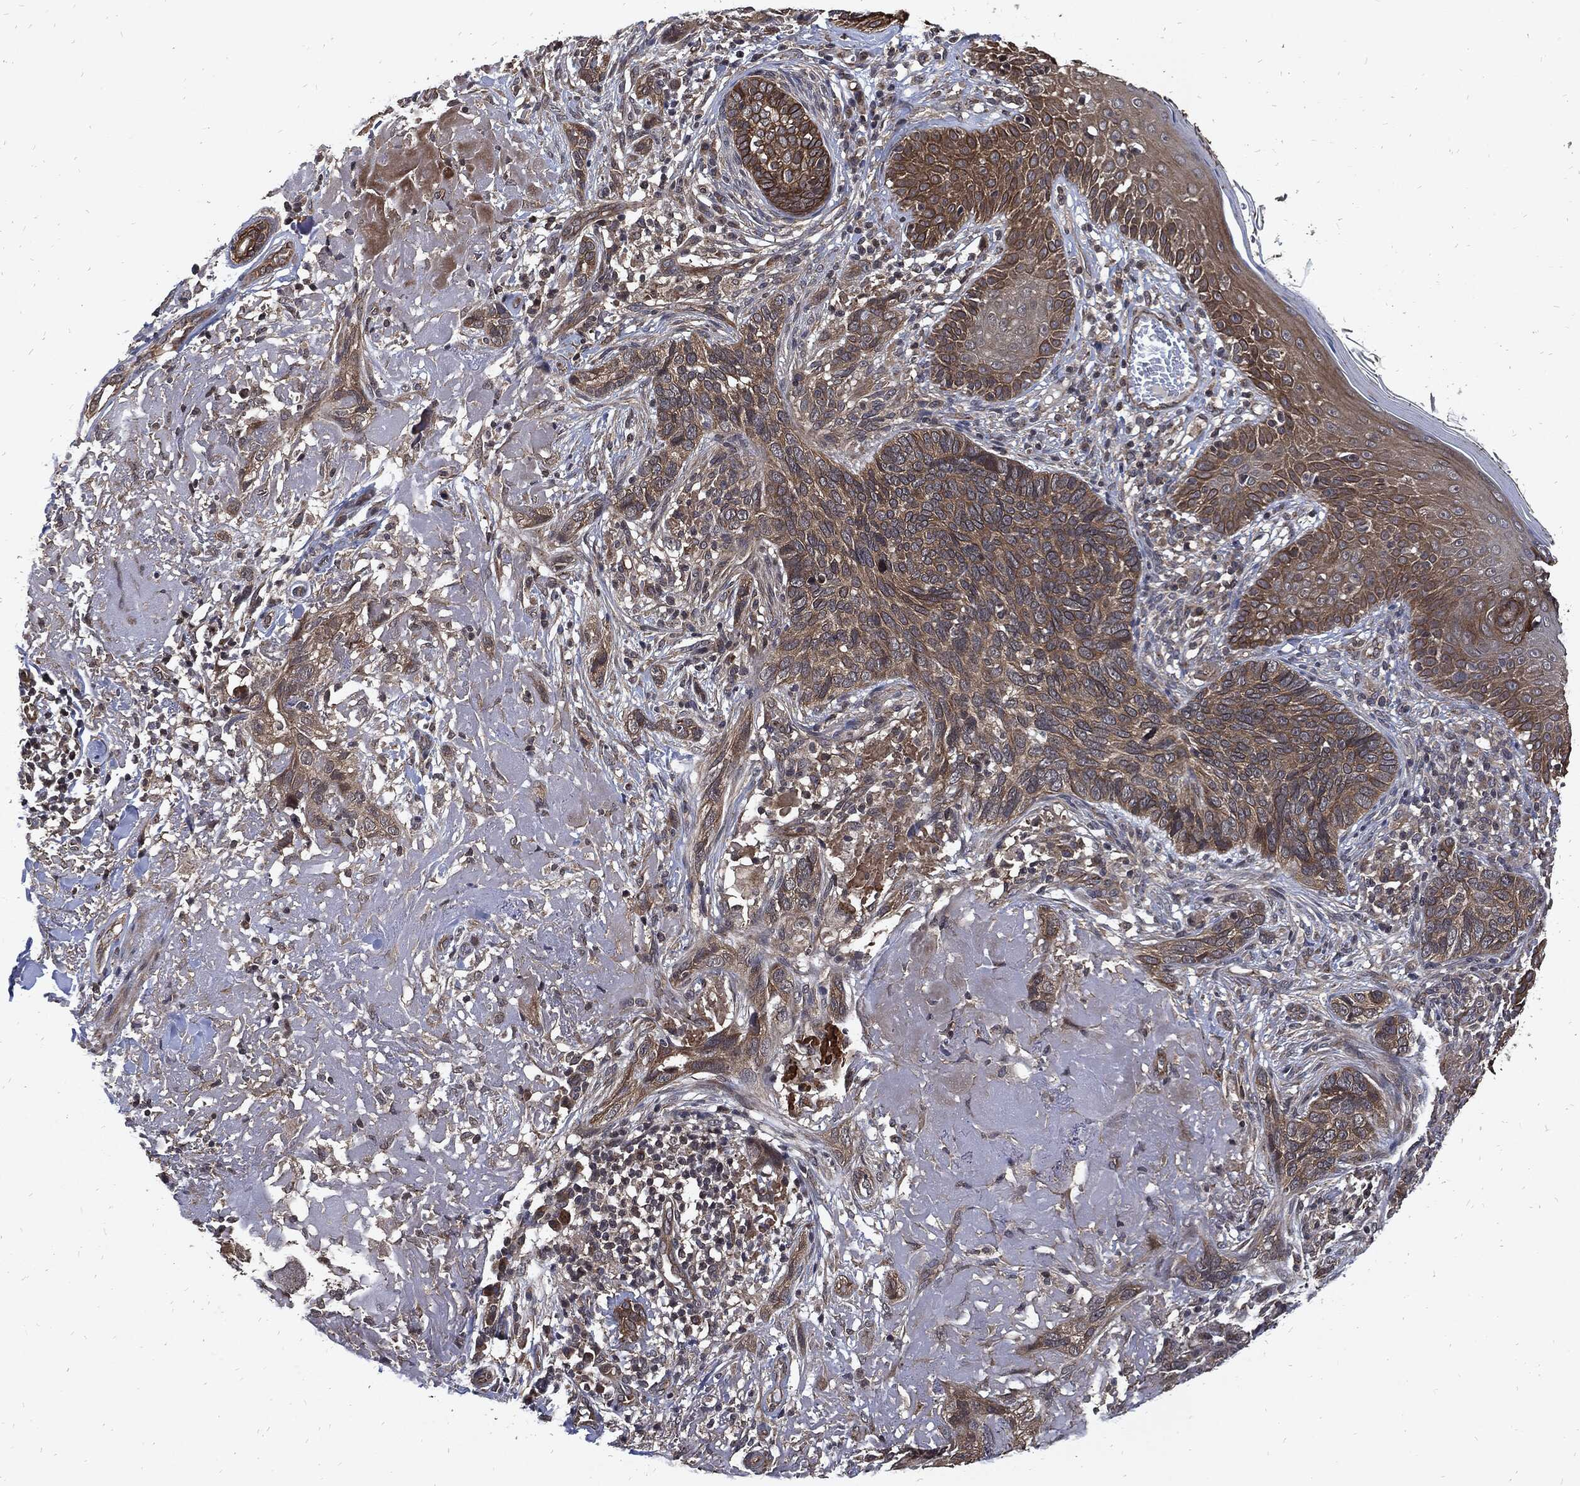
{"staining": {"intensity": "weak", "quantity": ">75%", "location": "cytoplasmic/membranous"}, "tissue": "skin cancer", "cell_type": "Tumor cells", "image_type": "cancer", "snomed": [{"axis": "morphology", "description": "Basal cell carcinoma"}, {"axis": "topography", "description": "Skin"}], "caption": "Immunohistochemical staining of human skin basal cell carcinoma demonstrates low levels of weak cytoplasmic/membranous expression in about >75% of tumor cells.", "gene": "DCTN1", "patient": {"sex": "male", "age": 91}}